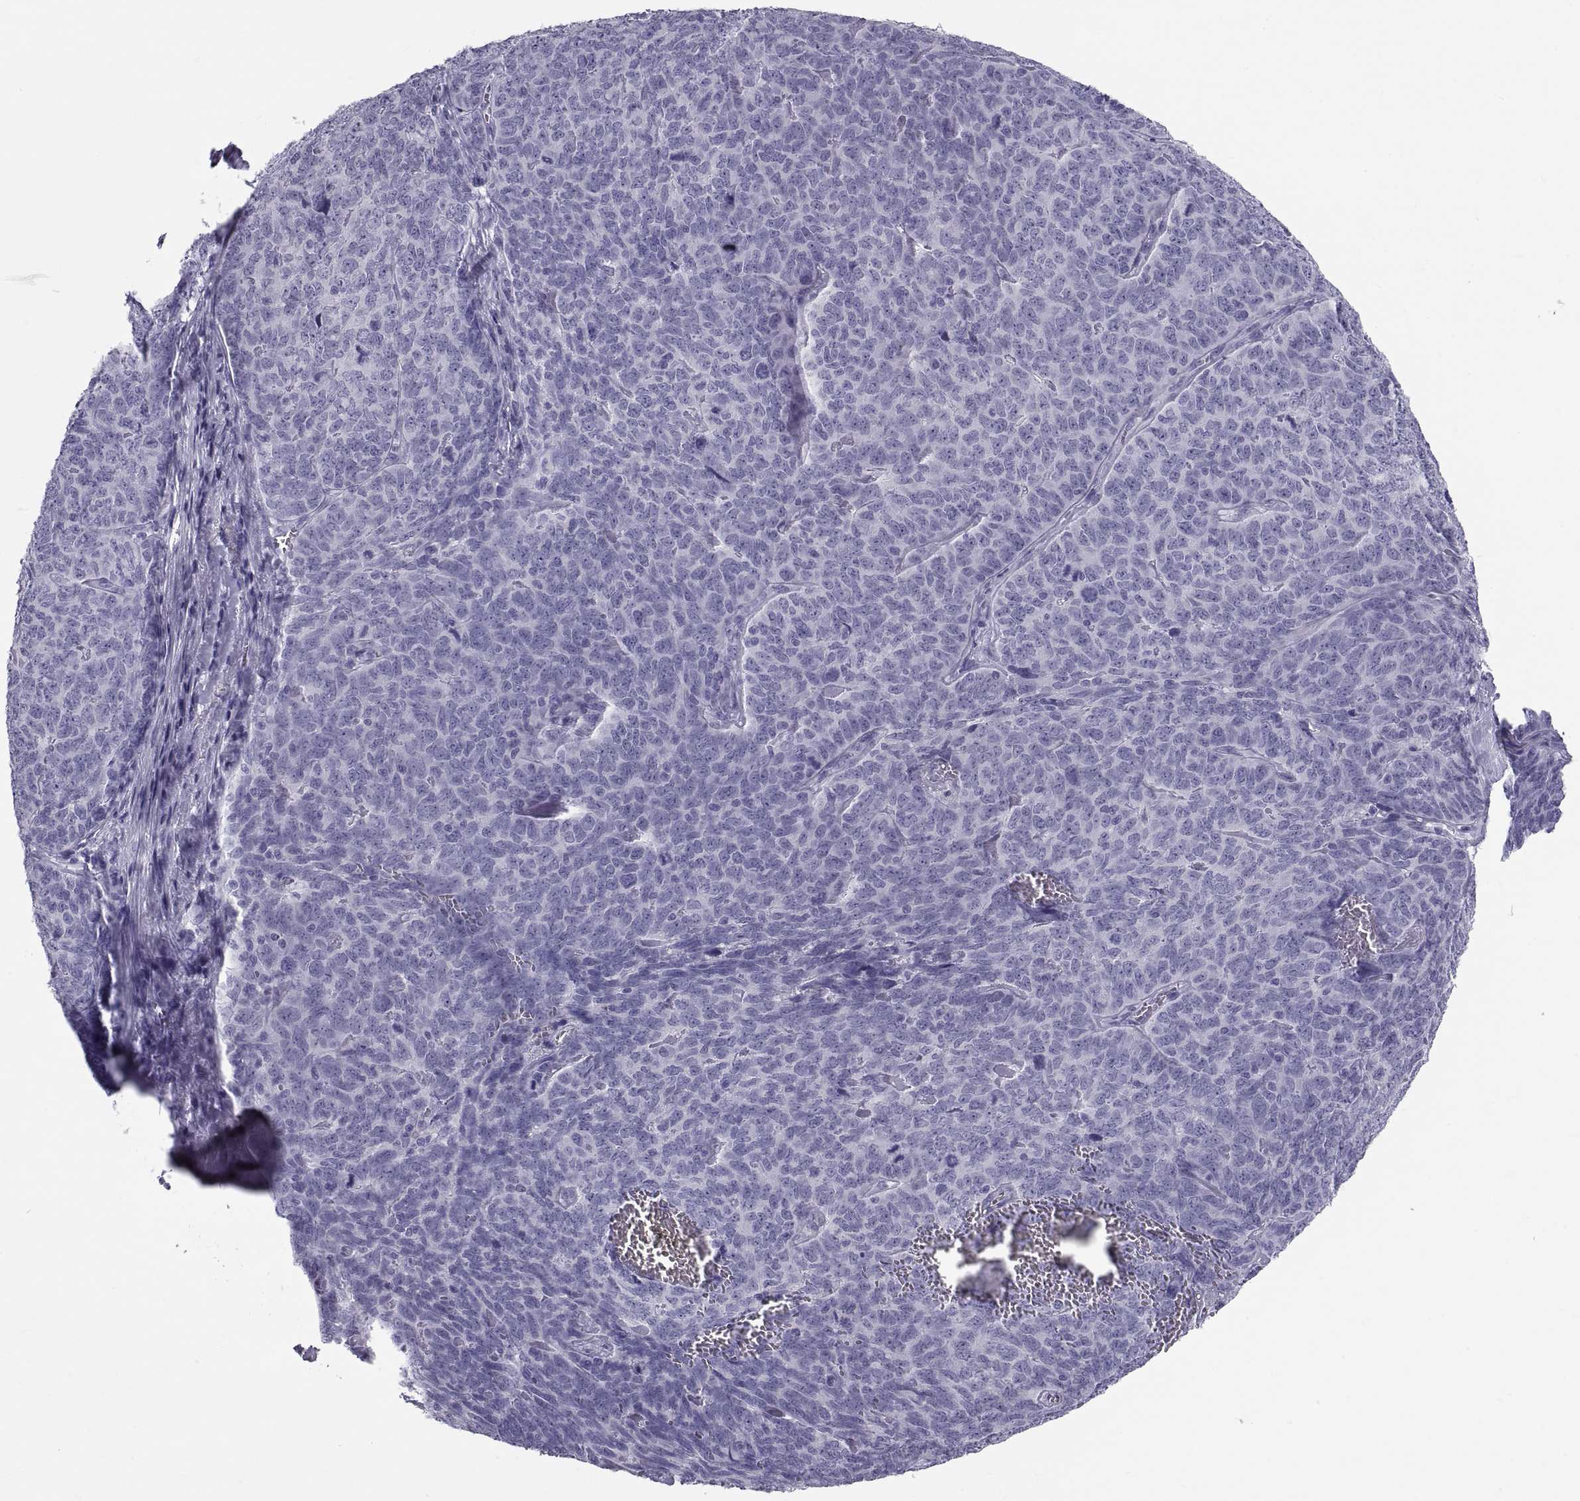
{"staining": {"intensity": "negative", "quantity": "none", "location": "none"}, "tissue": "skin cancer", "cell_type": "Tumor cells", "image_type": "cancer", "snomed": [{"axis": "morphology", "description": "Squamous cell carcinoma, NOS"}, {"axis": "topography", "description": "Skin"}, {"axis": "topography", "description": "Anal"}], "caption": "Immunohistochemistry histopathology image of neoplastic tissue: human skin cancer (squamous cell carcinoma) stained with DAB (3,3'-diaminobenzidine) exhibits no significant protein positivity in tumor cells.", "gene": "DEFB129", "patient": {"sex": "female", "age": 51}}